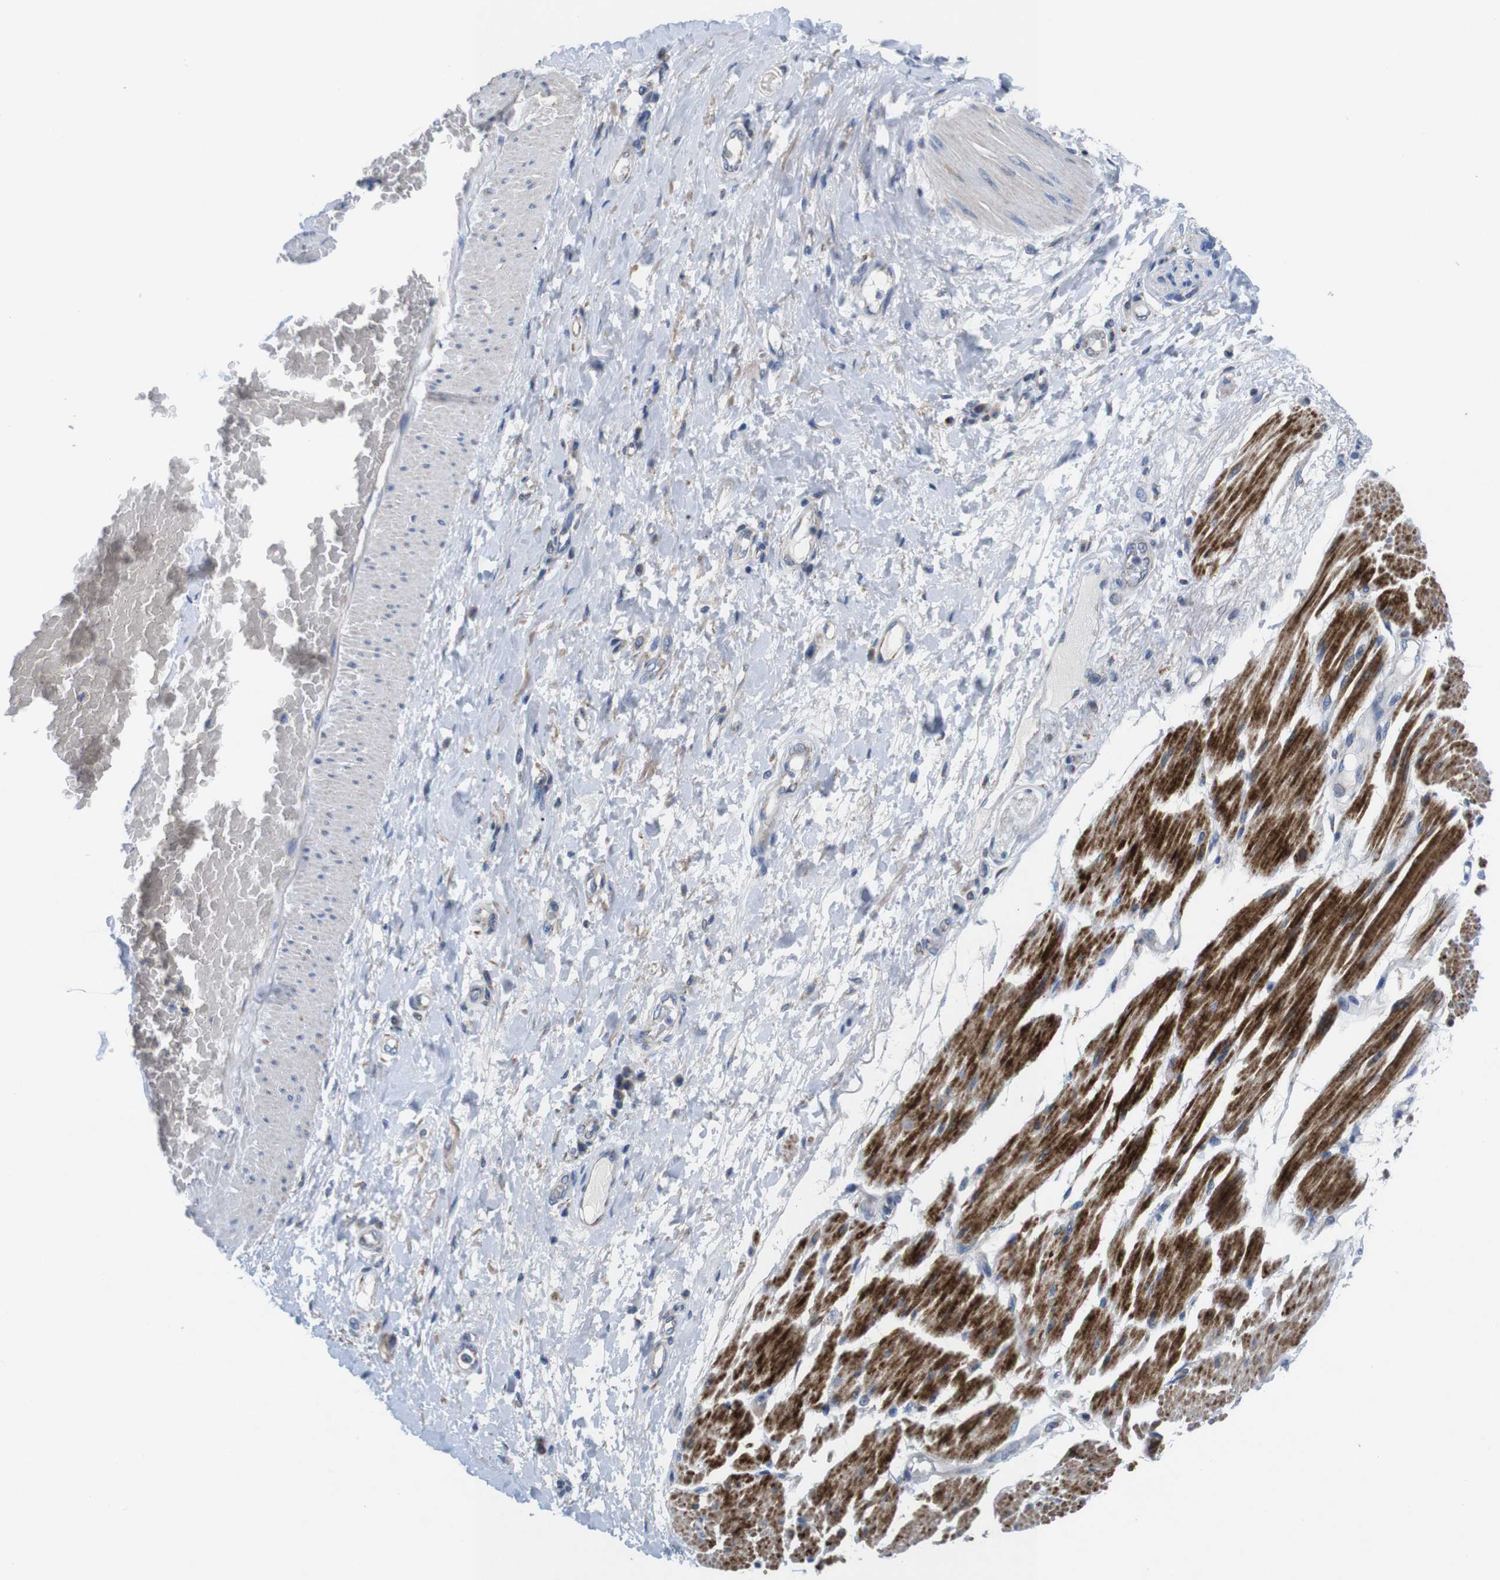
{"staining": {"intensity": "negative", "quantity": "none", "location": "none"}, "tissue": "adipose tissue", "cell_type": "Adipocytes", "image_type": "normal", "snomed": [{"axis": "morphology", "description": "Normal tissue, NOS"}, {"axis": "morphology", "description": "Adenocarcinoma, NOS"}, {"axis": "topography", "description": "Esophagus"}], "caption": "A high-resolution photomicrograph shows immunohistochemistry staining of normal adipose tissue, which exhibits no significant expression in adipocytes.", "gene": "F2RL1", "patient": {"sex": "male", "age": 62}}